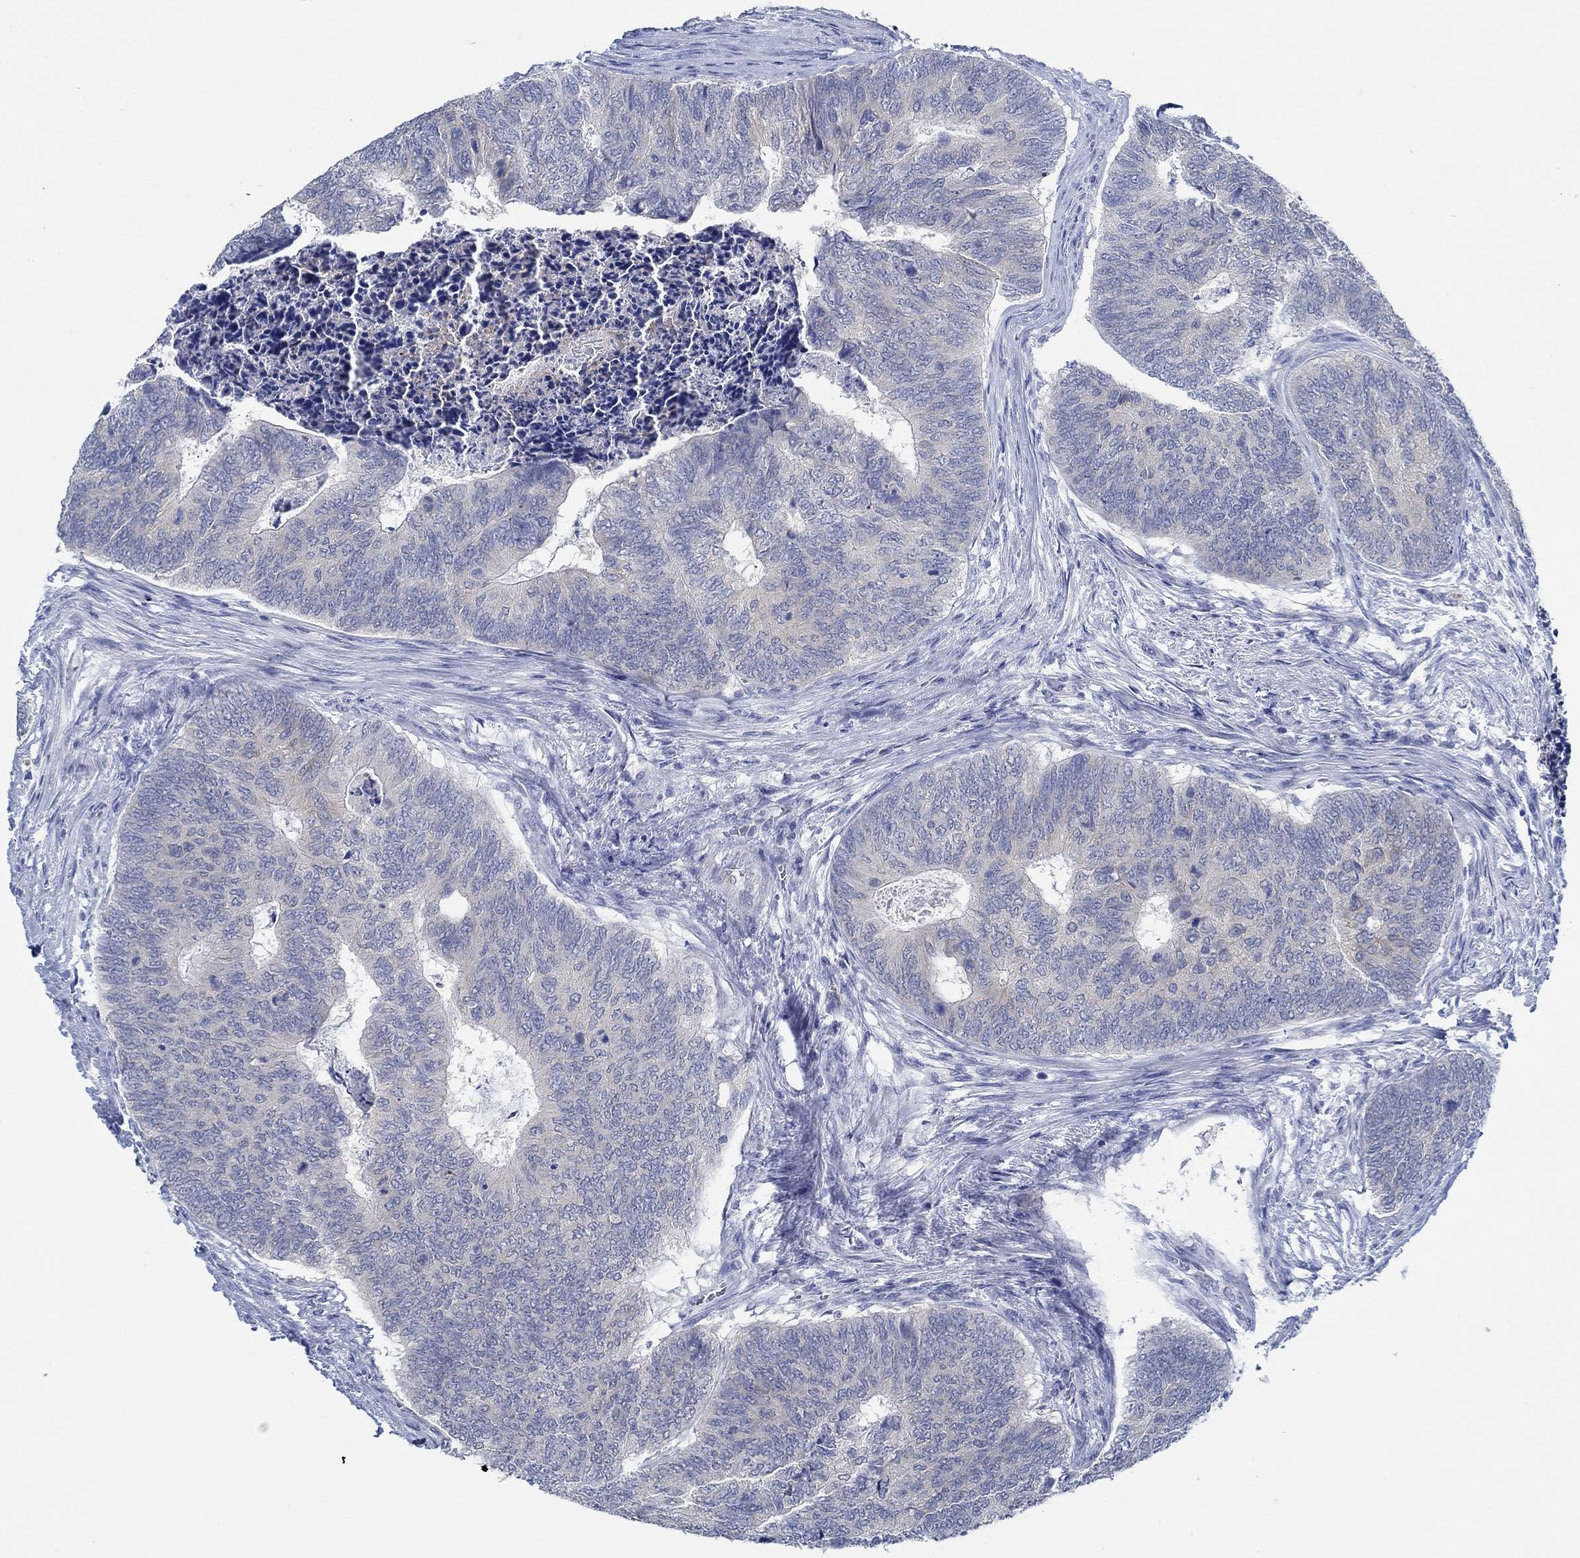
{"staining": {"intensity": "weak", "quantity": "<25%", "location": "cytoplasmic/membranous"}, "tissue": "colorectal cancer", "cell_type": "Tumor cells", "image_type": "cancer", "snomed": [{"axis": "morphology", "description": "Adenocarcinoma, NOS"}, {"axis": "topography", "description": "Colon"}], "caption": "A micrograph of adenocarcinoma (colorectal) stained for a protein shows no brown staining in tumor cells.", "gene": "ZNF671", "patient": {"sex": "female", "age": 67}}